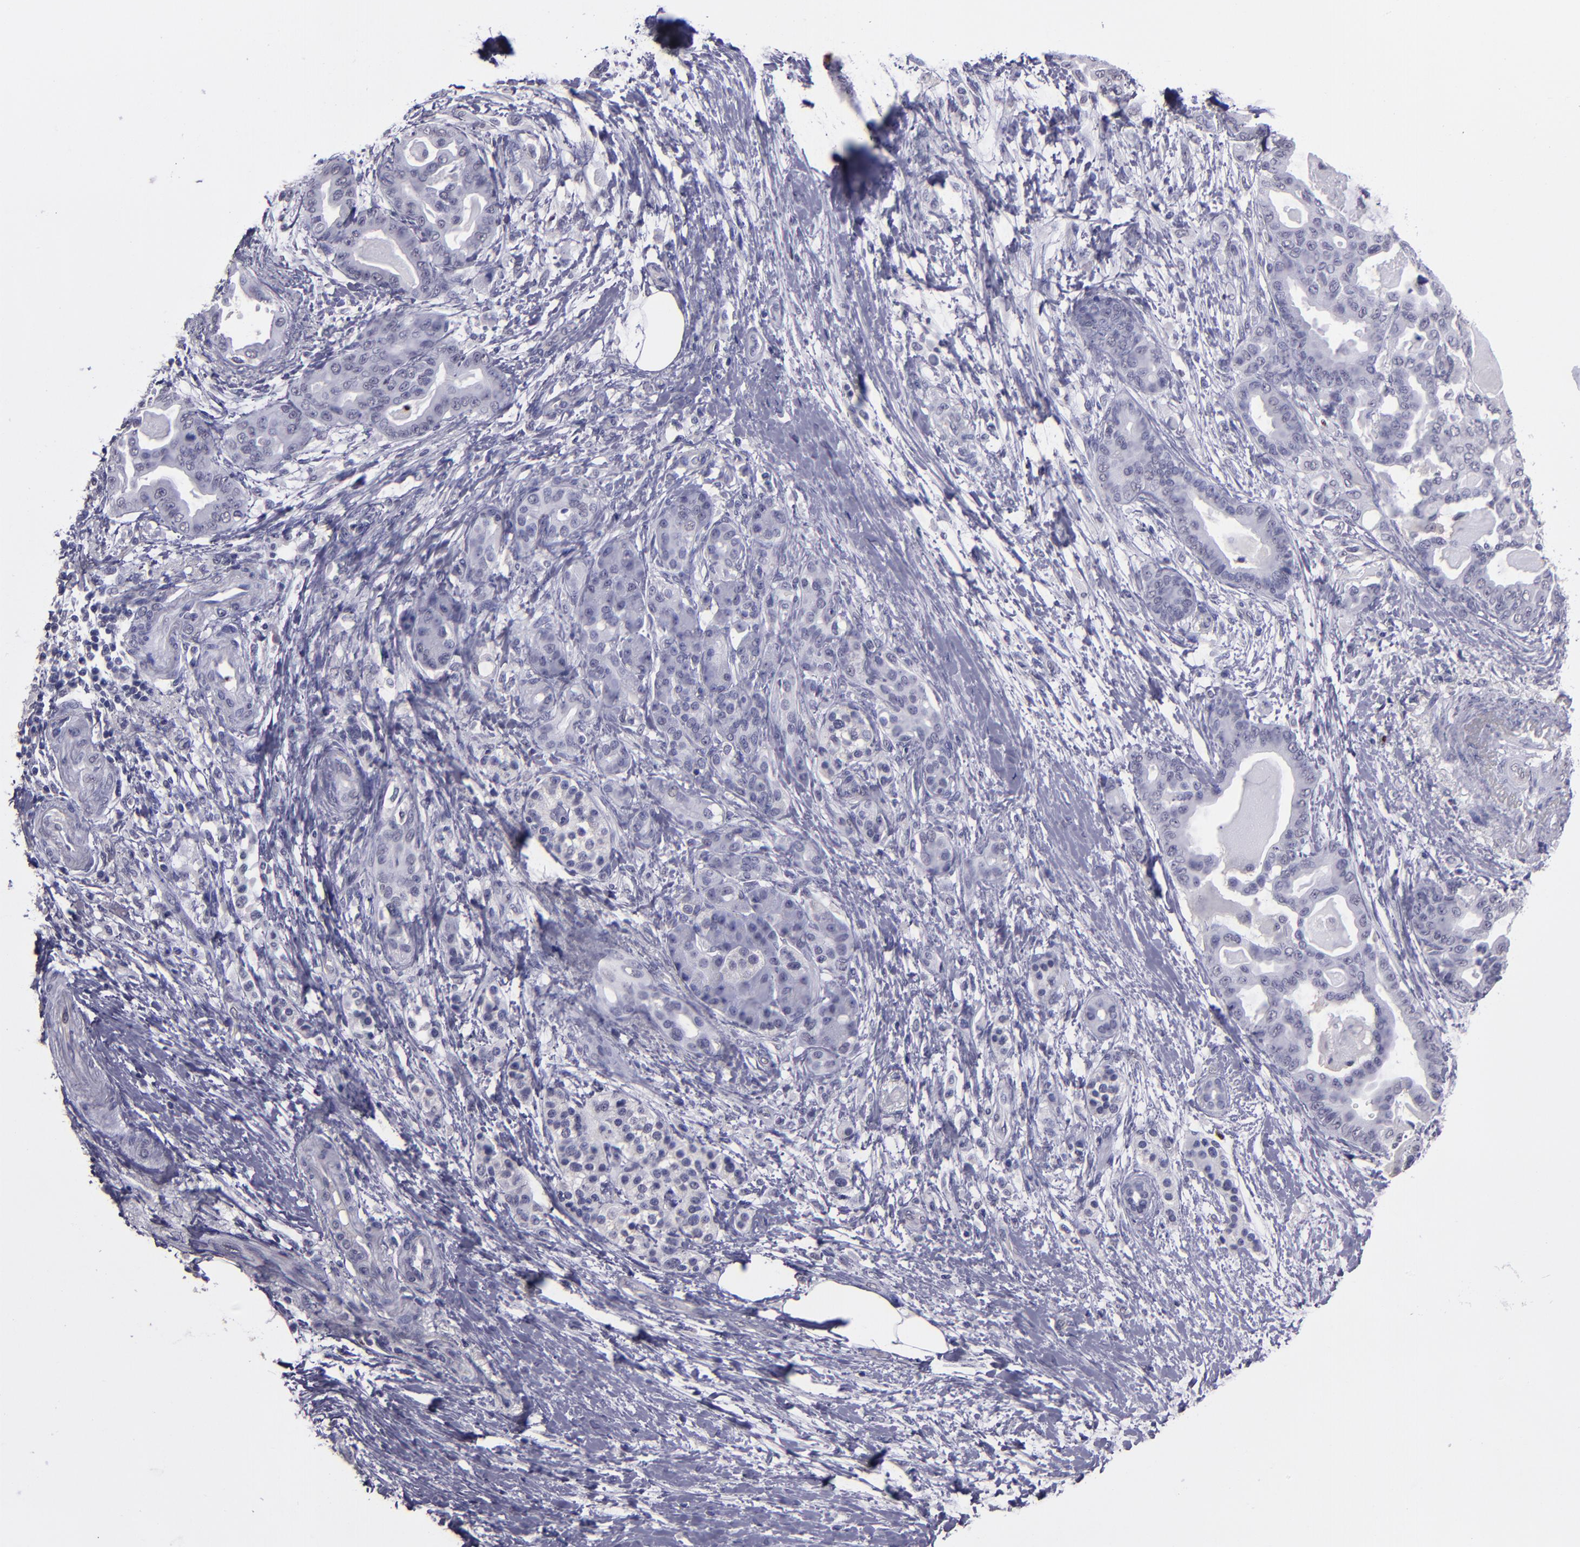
{"staining": {"intensity": "negative", "quantity": "none", "location": "none"}, "tissue": "pancreatic cancer", "cell_type": "Tumor cells", "image_type": "cancer", "snomed": [{"axis": "morphology", "description": "Adenocarcinoma, NOS"}, {"axis": "topography", "description": "Pancreas"}], "caption": "There is no significant expression in tumor cells of pancreatic adenocarcinoma. (Immunohistochemistry (ihc), brightfield microscopy, high magnification).", "gene": "CEBPE", "patient": {"sex": "male", "age": 63}}